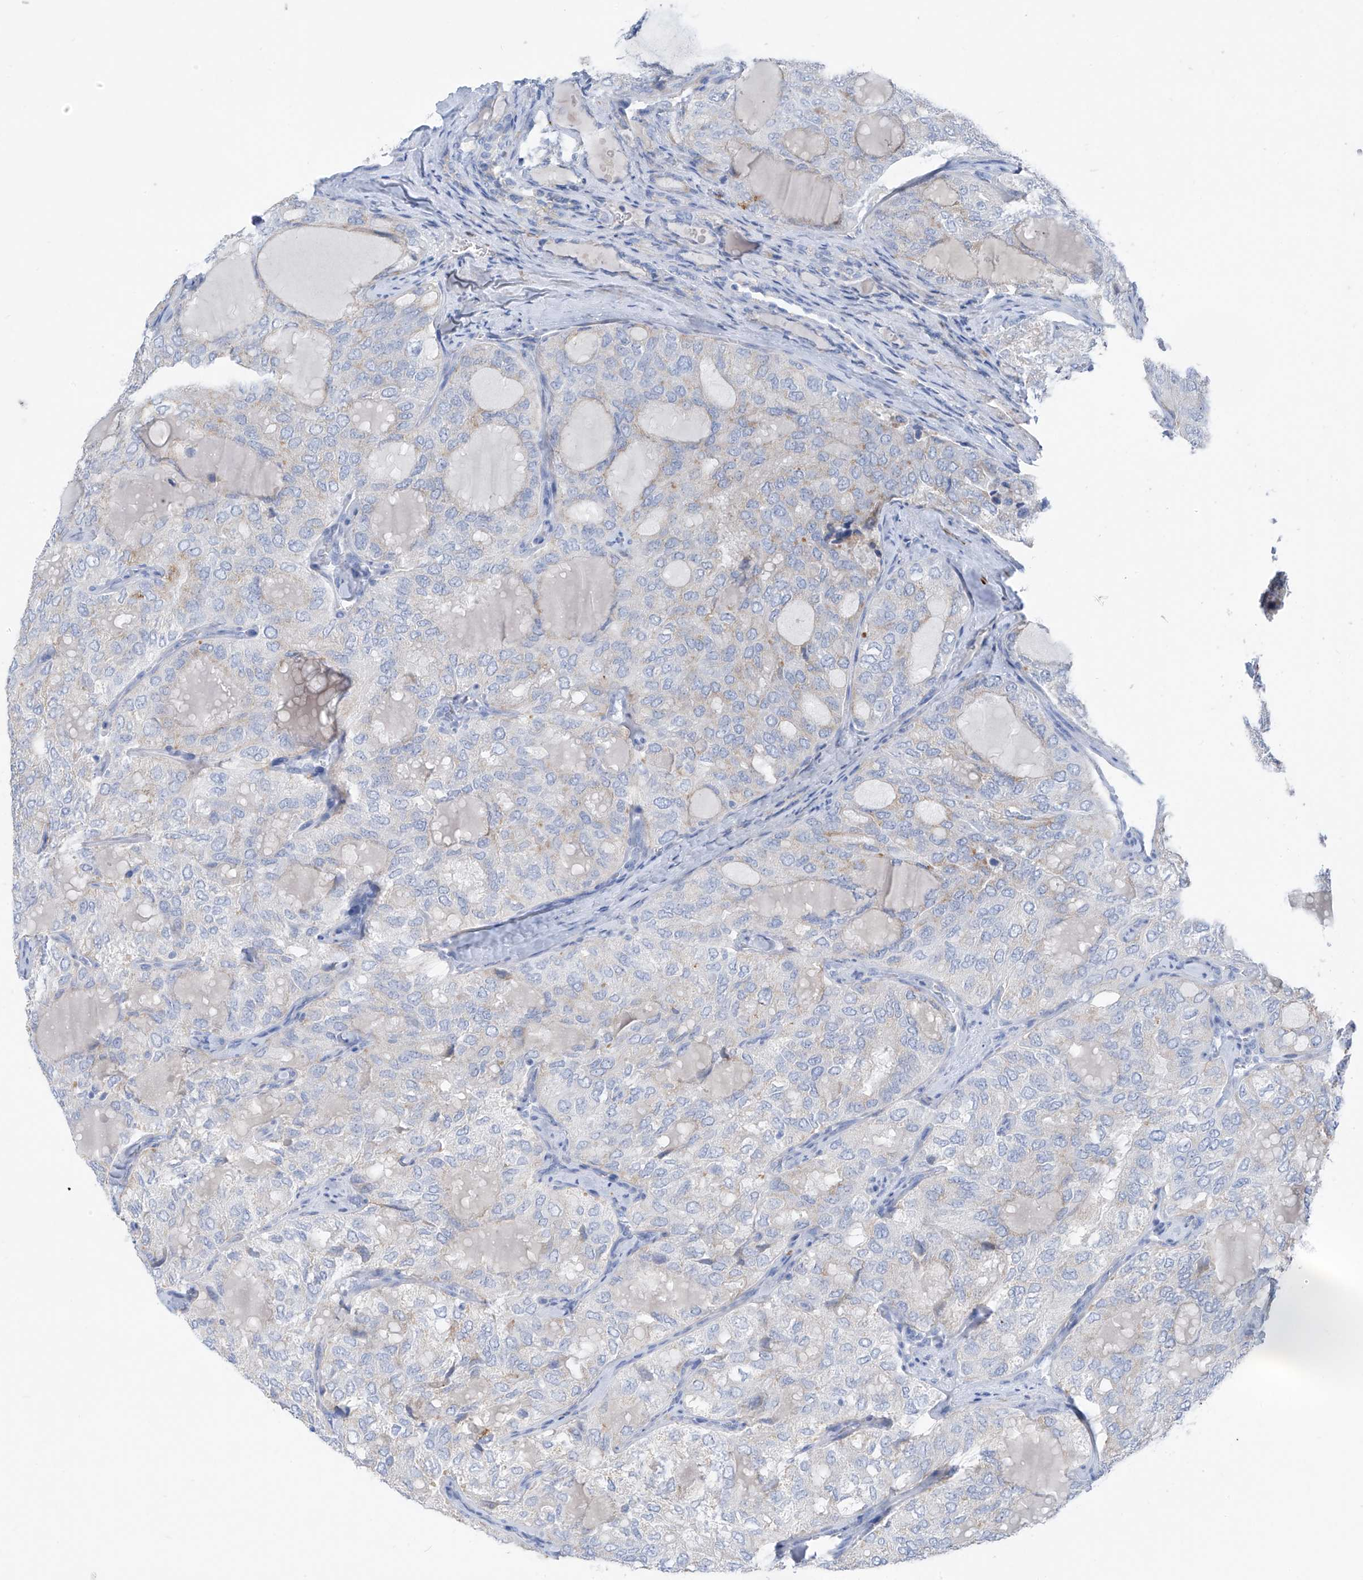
{"staining": {"intensity": "negative", "quantity": "none", "location": "none"}, "tissue": "thyroid cancer", "cell_type": "Tumor cells", "image_type": "cancer", "snomed": [{"axis": "morphology", "description": "Follicular adenoma carcinoma, NOS"}, {"axis": "topography", "description": "Thyroid gland"}], "caption": "Immunohistochemistry (IHC) micrograph of neoplastic tissue: thyroid follicular adenoma carcinoma stained with DAB (3,3'-diaminobenzidine) shows no significant protein staining in tumor cells.", "gene": "GLMP", "patient": {"sex": "male", "age": 75}}